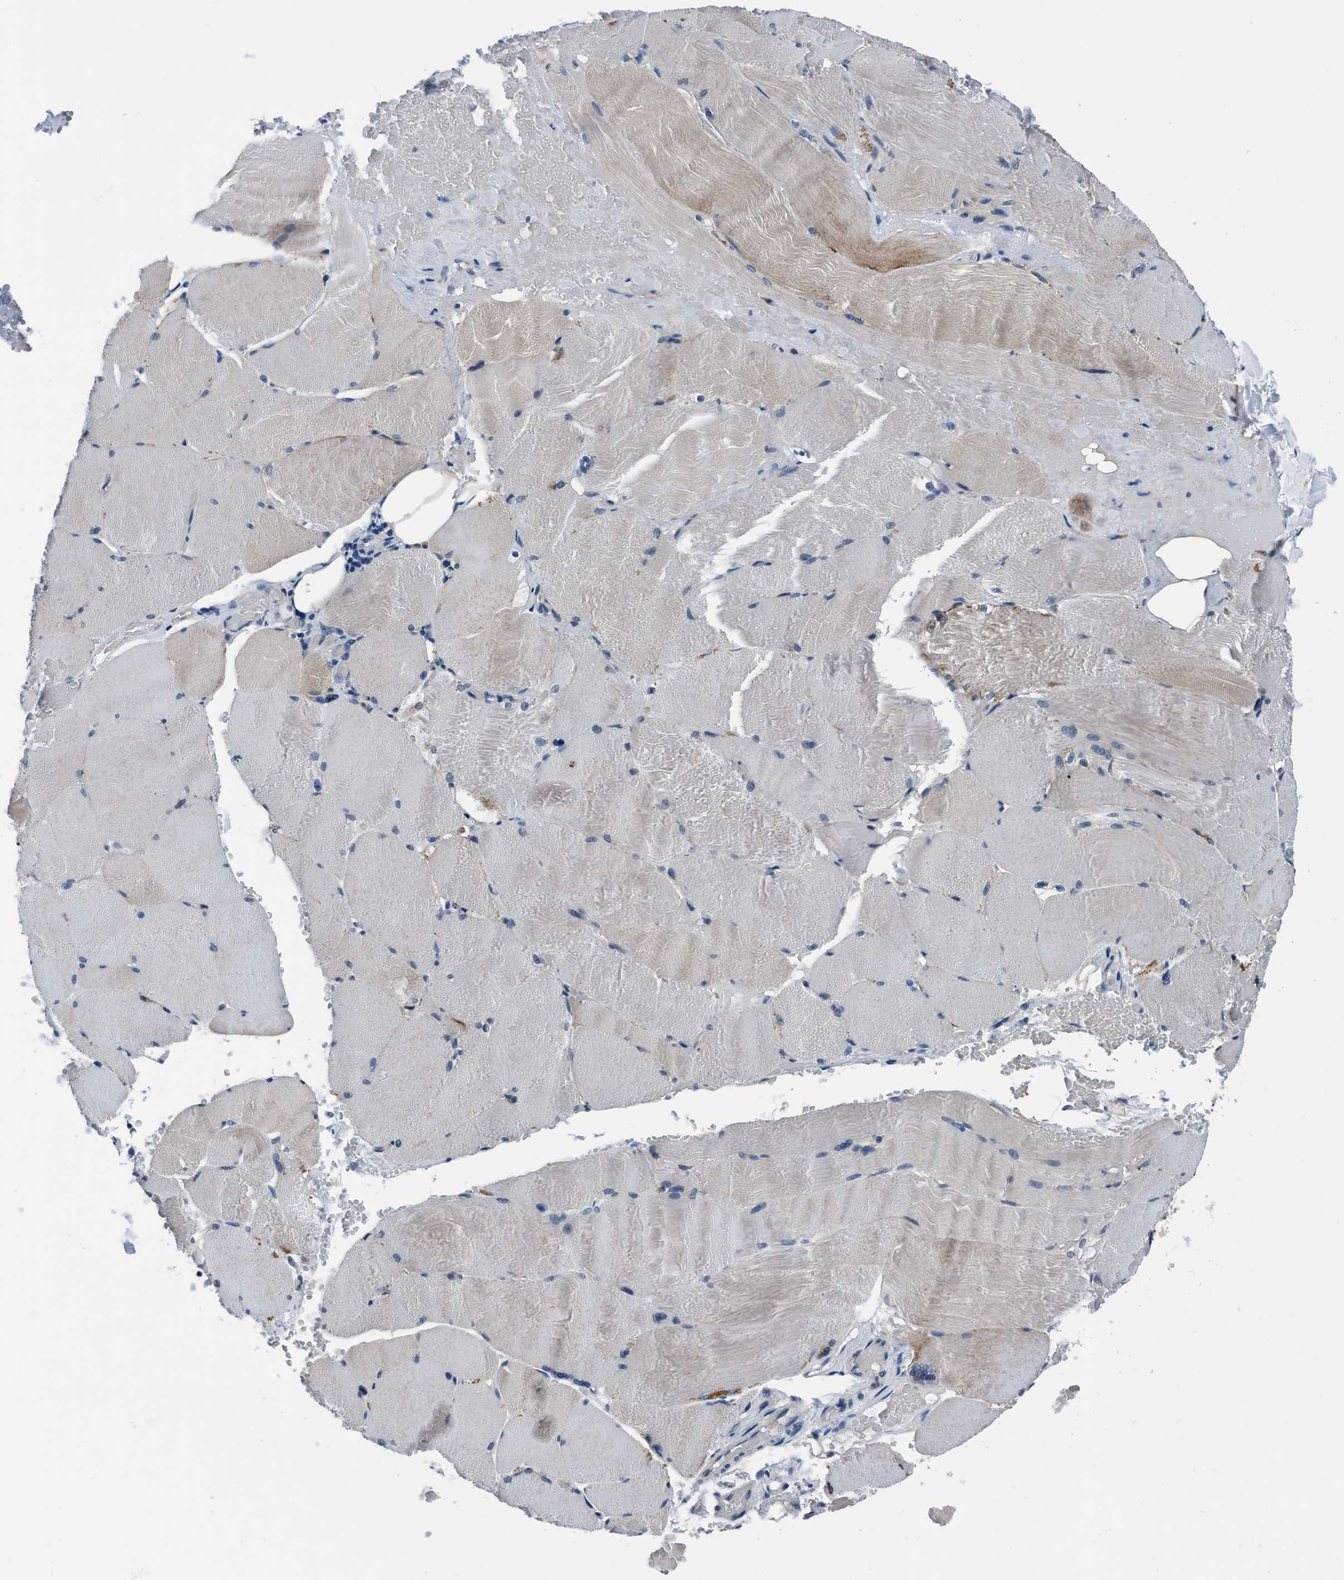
{"staining": {"intensity": "weak", "quantity": "25%-75%", "location": "cytoplasmic/membranous"}, "tissue": "skeletal muscle", "cell_type": "Myocytes", "image_type": "normal", "snomed": [{"axis": "morphology", "description": "Normal tissue, NOS"}, {"axis": "topography", "description": "Skin"}, {"axis": "topography", "description": "Skeletal muscle"}], "caption": "Protein analysis of benign skeletal muscle exhibits weak cytoplasmic/membranous staining in about 25%-75% of myocytes.", "gene": "TMEM94", "patient": {"sex": "male", "age": 83}}